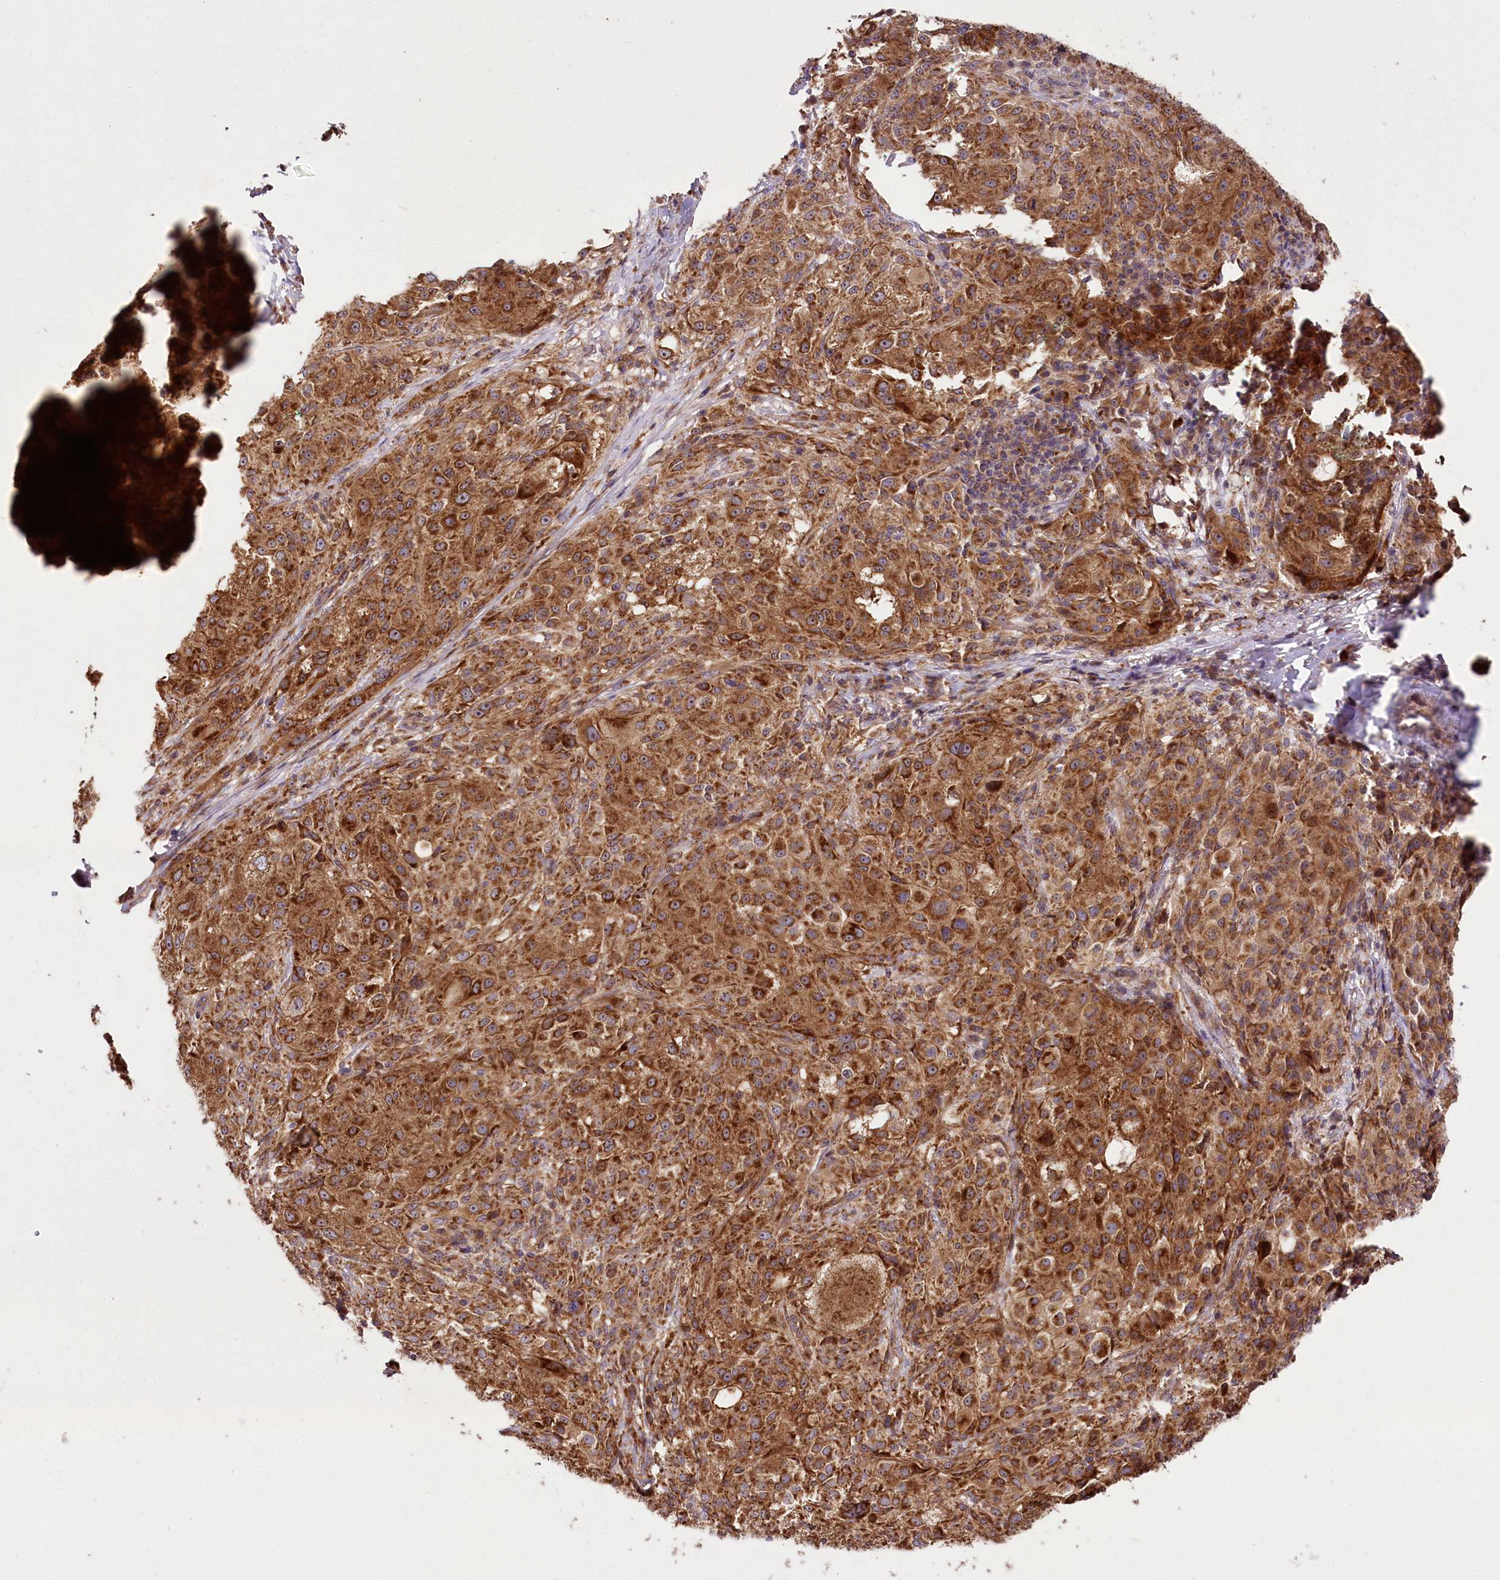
{"staining": {"intensity": "strong", "quantity": ">75%", "location": "cytoplasmic/membranous"}, "tissue": "melanoma", "cell_type": "Tumor cells", "image_type": "cancer", "snomed": [{"axis": "morphology", "description": "Necrosis, NOS"}, {"axis": "morphology", "description": "Malignant melanoma, NOS"}, {"axis": "topography", "description": "Skin"}], "caption": "Immunohistochemistry (IHC) (DAB) staining of human malignant melanoma demonstrates strong cytoplasmic/membranous protein positivity in about >75% of tumor cells.", "gene": "RAB7A", "patient": {"sex": "female", "age": 87}}